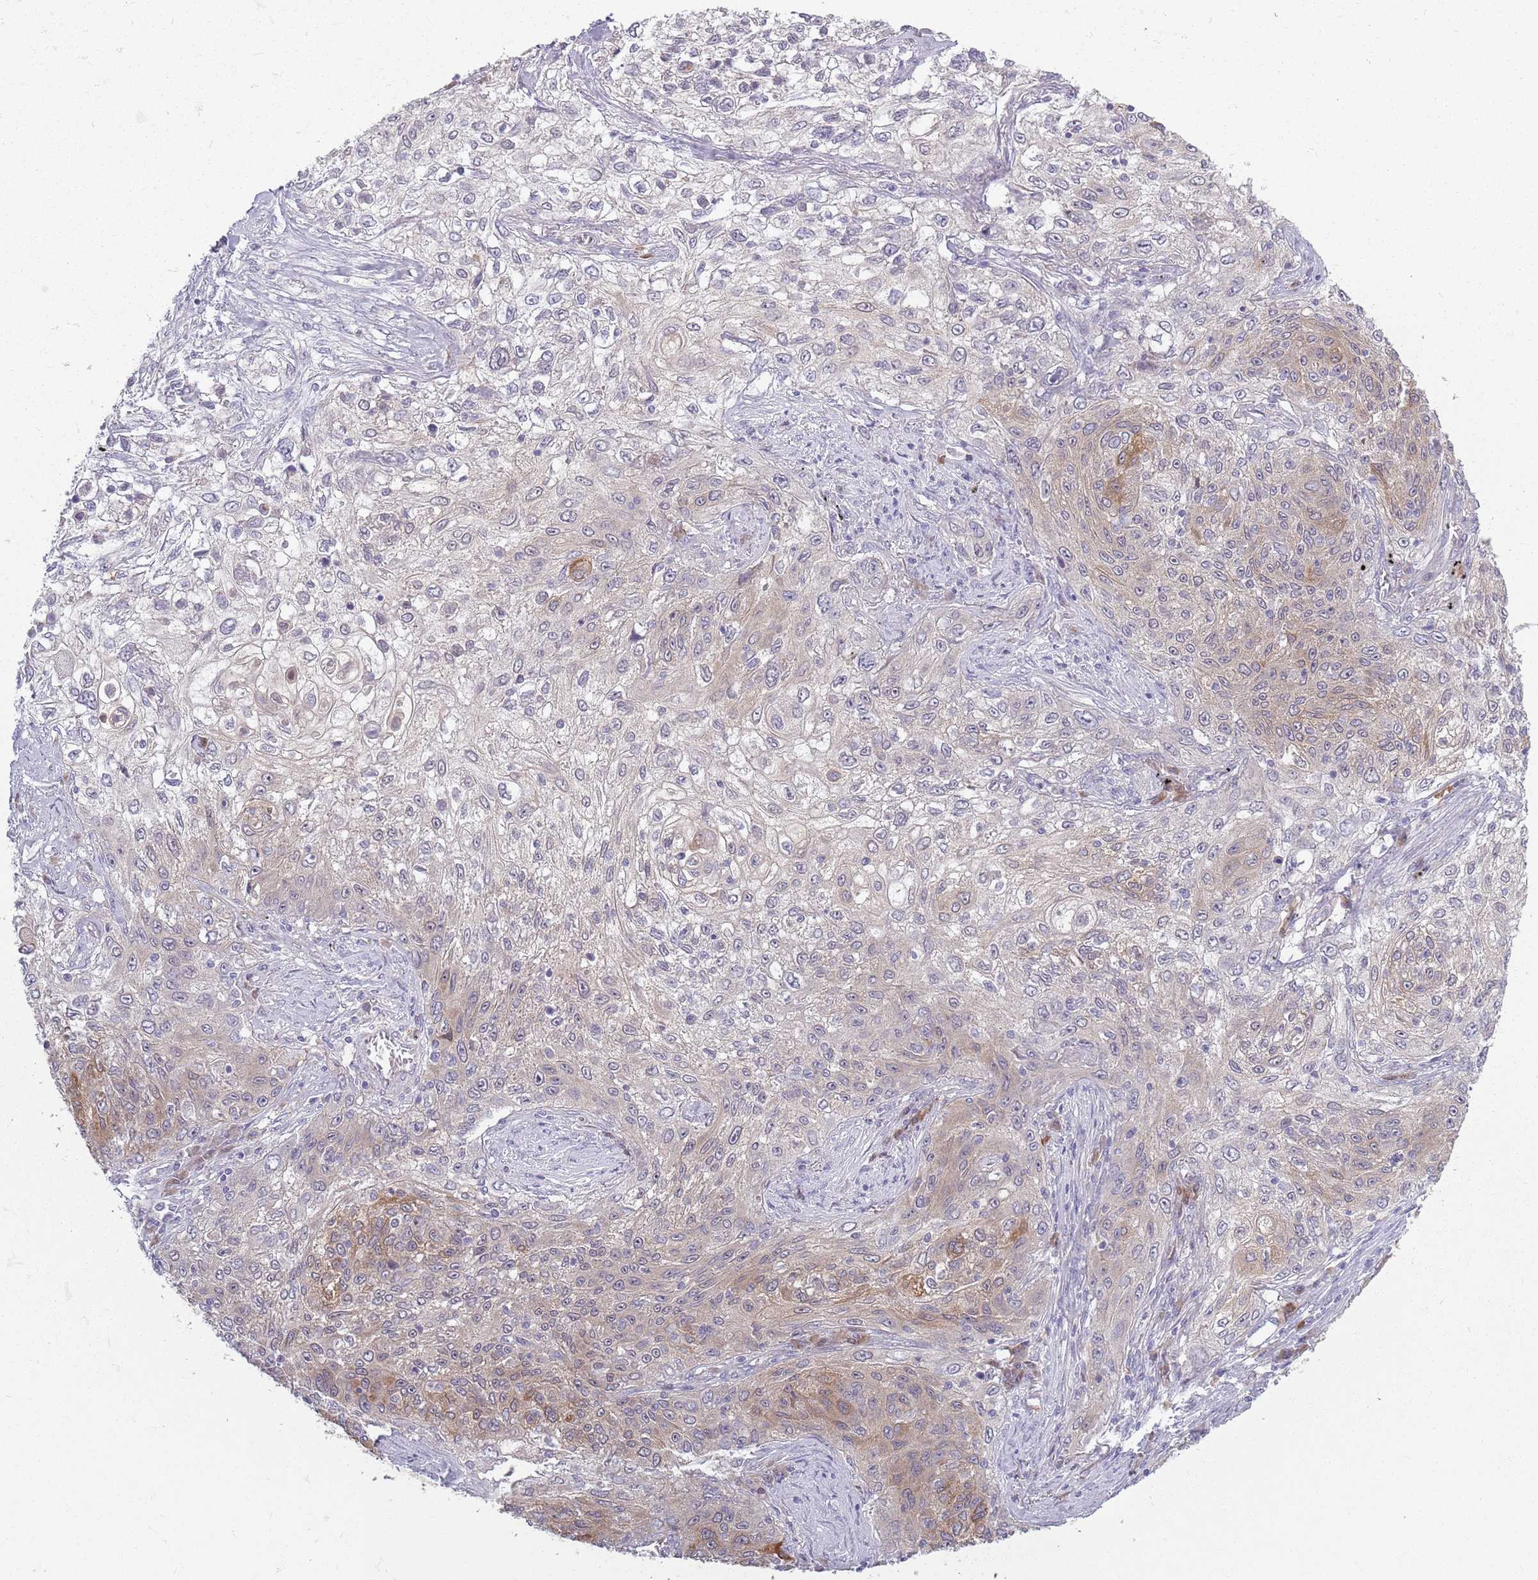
{"staining": {"intensity": "moderate", "quantity": "<25%", "location": "cytoplasmic/membranous"}, "tissue": "lung cancer", "cell_type": "Tumor cells", "image_type": "cancer", "snomed": [{"axis": "morphology", "description": "Squamous cell carcinoma, NOS"}, {"axis": "topography", "description": "Lung"}], "caption": "A high-resolution photomicrograph shows IHC staining of lung cancer (squamous cell carcinoma), which exhibits moderate cytoplasmic/membranous positivity in approximately <25% of tumor cells.", "gene": "COQ5", "patient": {"sex": "female", "age": 69}}